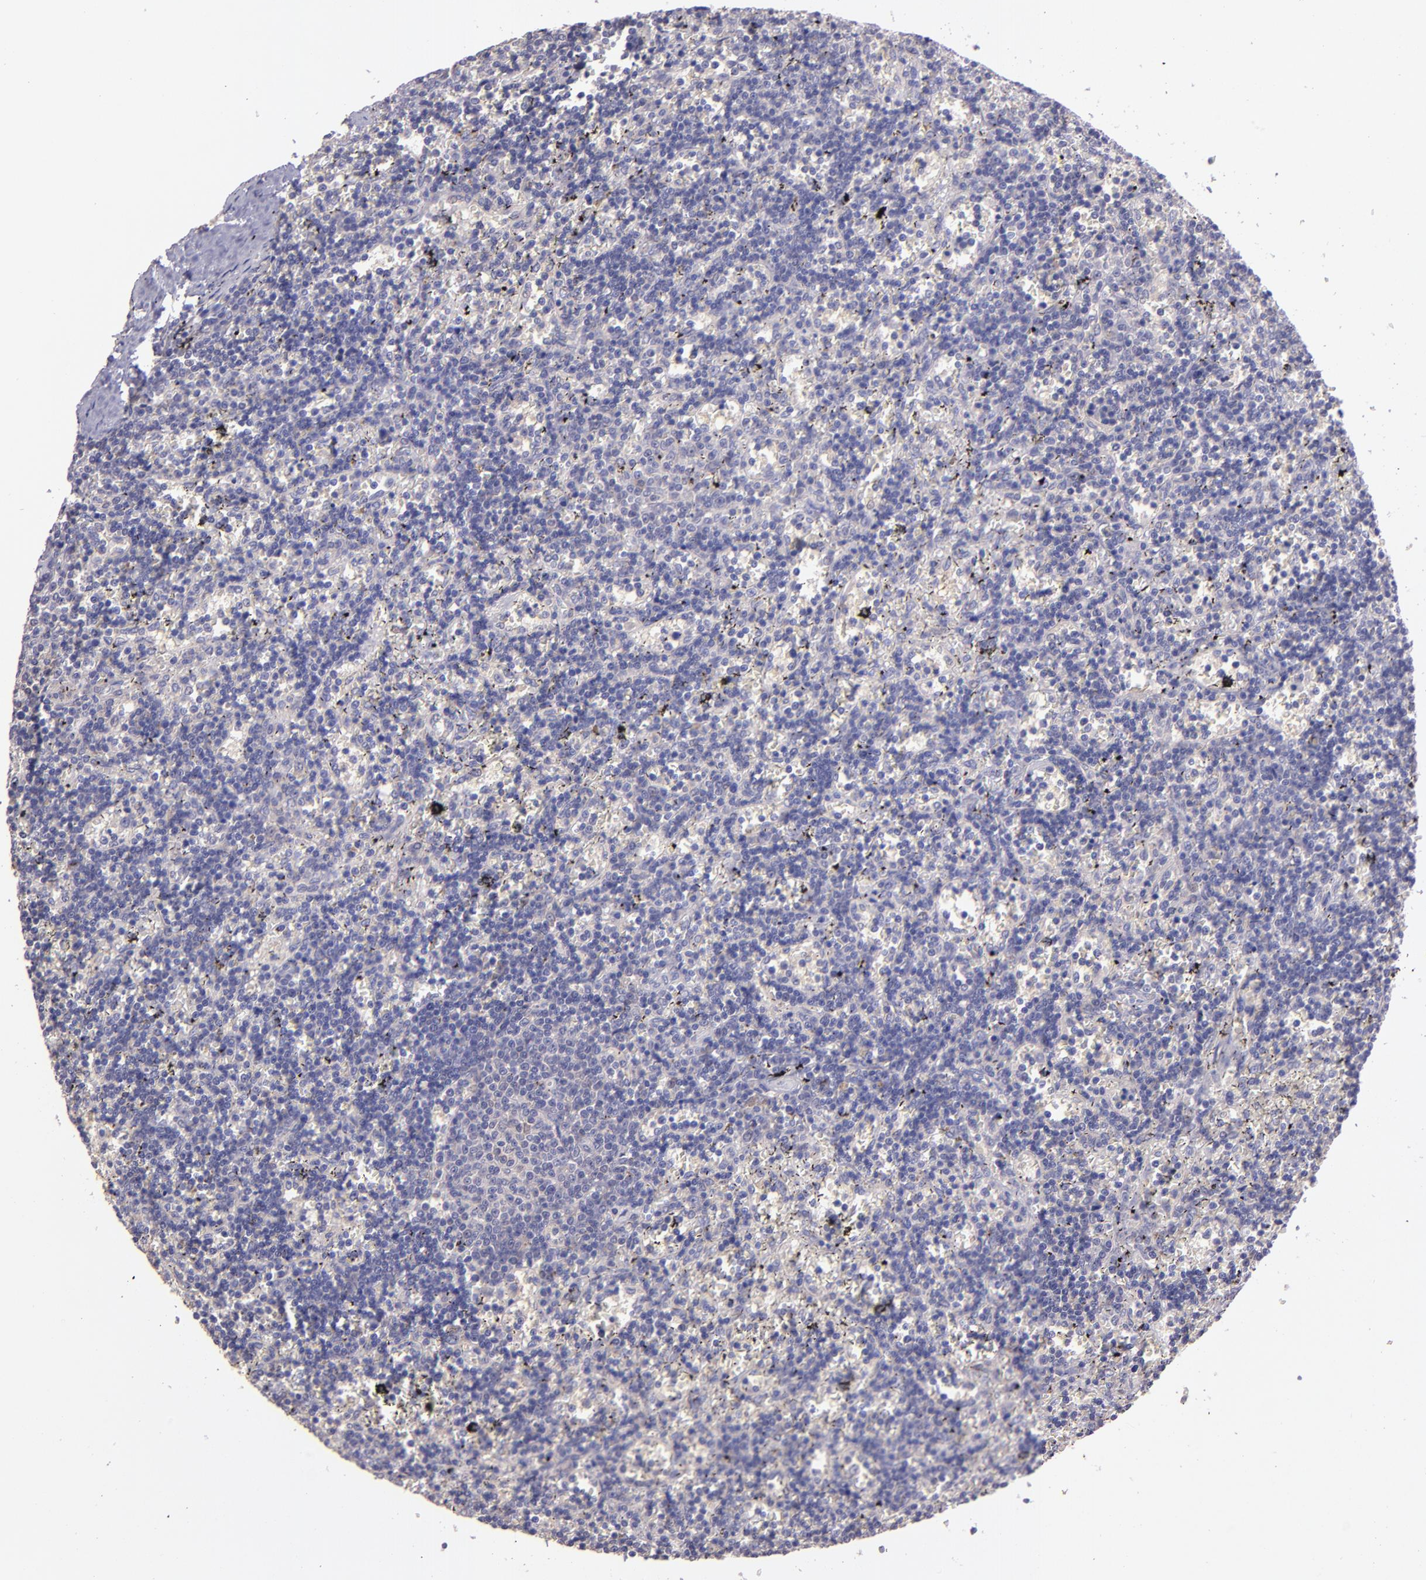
{"staining": {"intensity": "negative", "quantity": "none", "location": "none"}, "tissue": "lymphoma", "cell_type": "Tumor cells", "image_type": "cancer", "snomed": [{"axis": "morphology", "description": "Malignant lymphoma, non-Hodgkin's type, Low grade"}, {"axis": "topography", "description": "Spleen"}], "caption": "A high-resolution micrograph shows immunohistochemistry staining of lymphoma, which demonstrates no significant expression in tumor cells.", "gene": "PAPPA", "patient": {"sex": "male", "age": 60}}